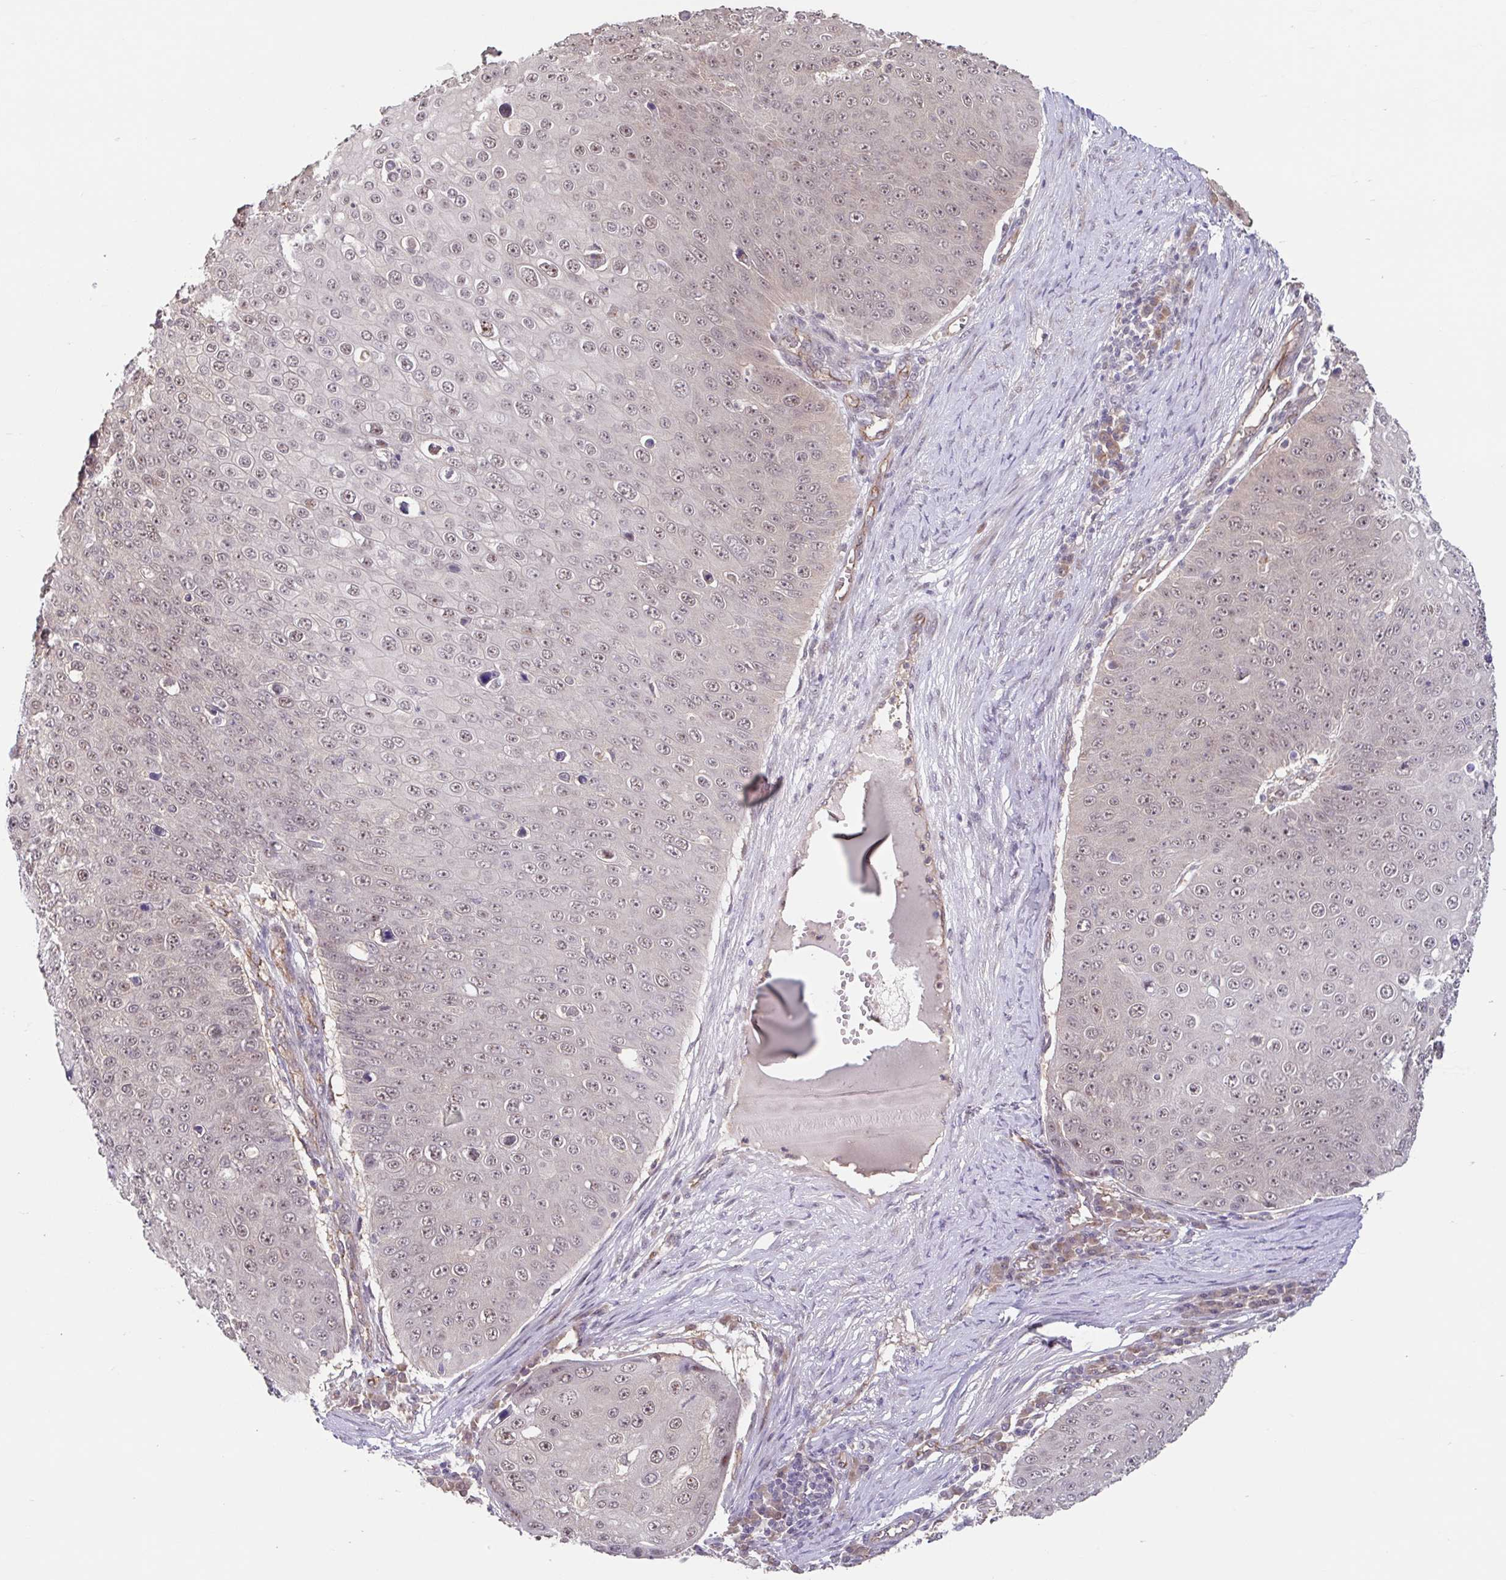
{"staining": {"intensity": "weak", "quantity": ">75%", "location": "nuclear"}, "tissue": "skin cancer", "cell_type": "Tumor cells", "image_type": "cancer", "snomed": [{"axis": "morphology", "description": "Squamous cell carcinoma, NOS"}, {"axis": "topography", "description": "Skin"}], "caption": "Immunohistochemical staining of human skin cancer (squamous cell carcinoma) shows low levels of weak nuclear positivity in approximately >75% of tumor cells. (DAB (3,3'-diaminobenzidine) IHC, brown staining for protein, blue staining for nuclei).", "gene": "STYXL1", "patient": {"sex": "male", "age": 71}}